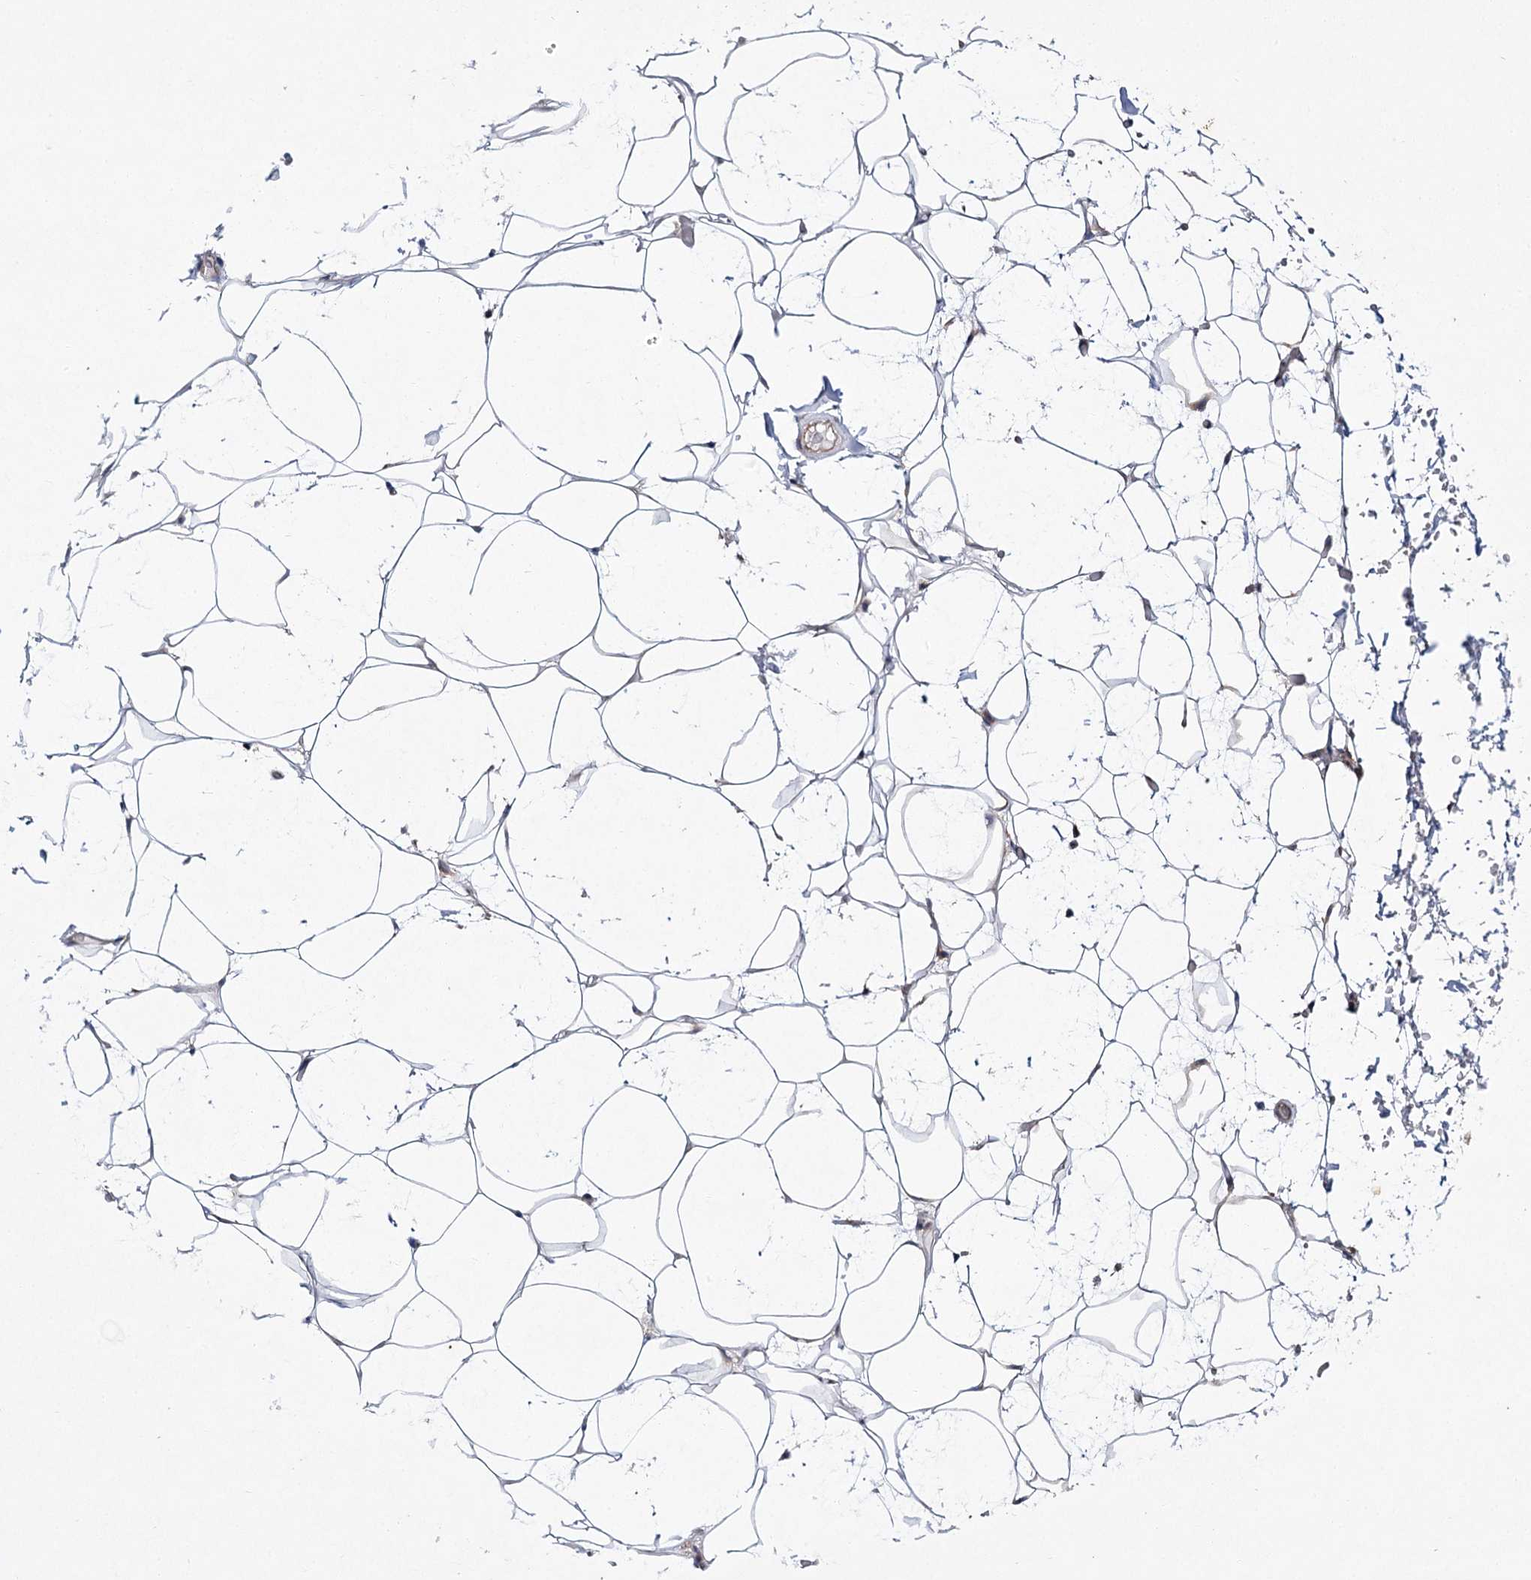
{"staining": {"intensity": "negative", "quantity": "none", "location": "none"}, "tissue": "adipose tissue", "cell_type": "Adipocytes", "image_type": "normal", "snomed": [{"axis": "morphology", "description": "Normal tissue, NOS"}, {"axis": "topography", "description": "Breast"}], "caption": "A high-resolution histopathology image shows IHC staining of unremarkable adipose tissue, which demonstrates no significant expression in adipocytes.", "gene": "VWA2", "patient": {"sex": "female", "age": 26}}